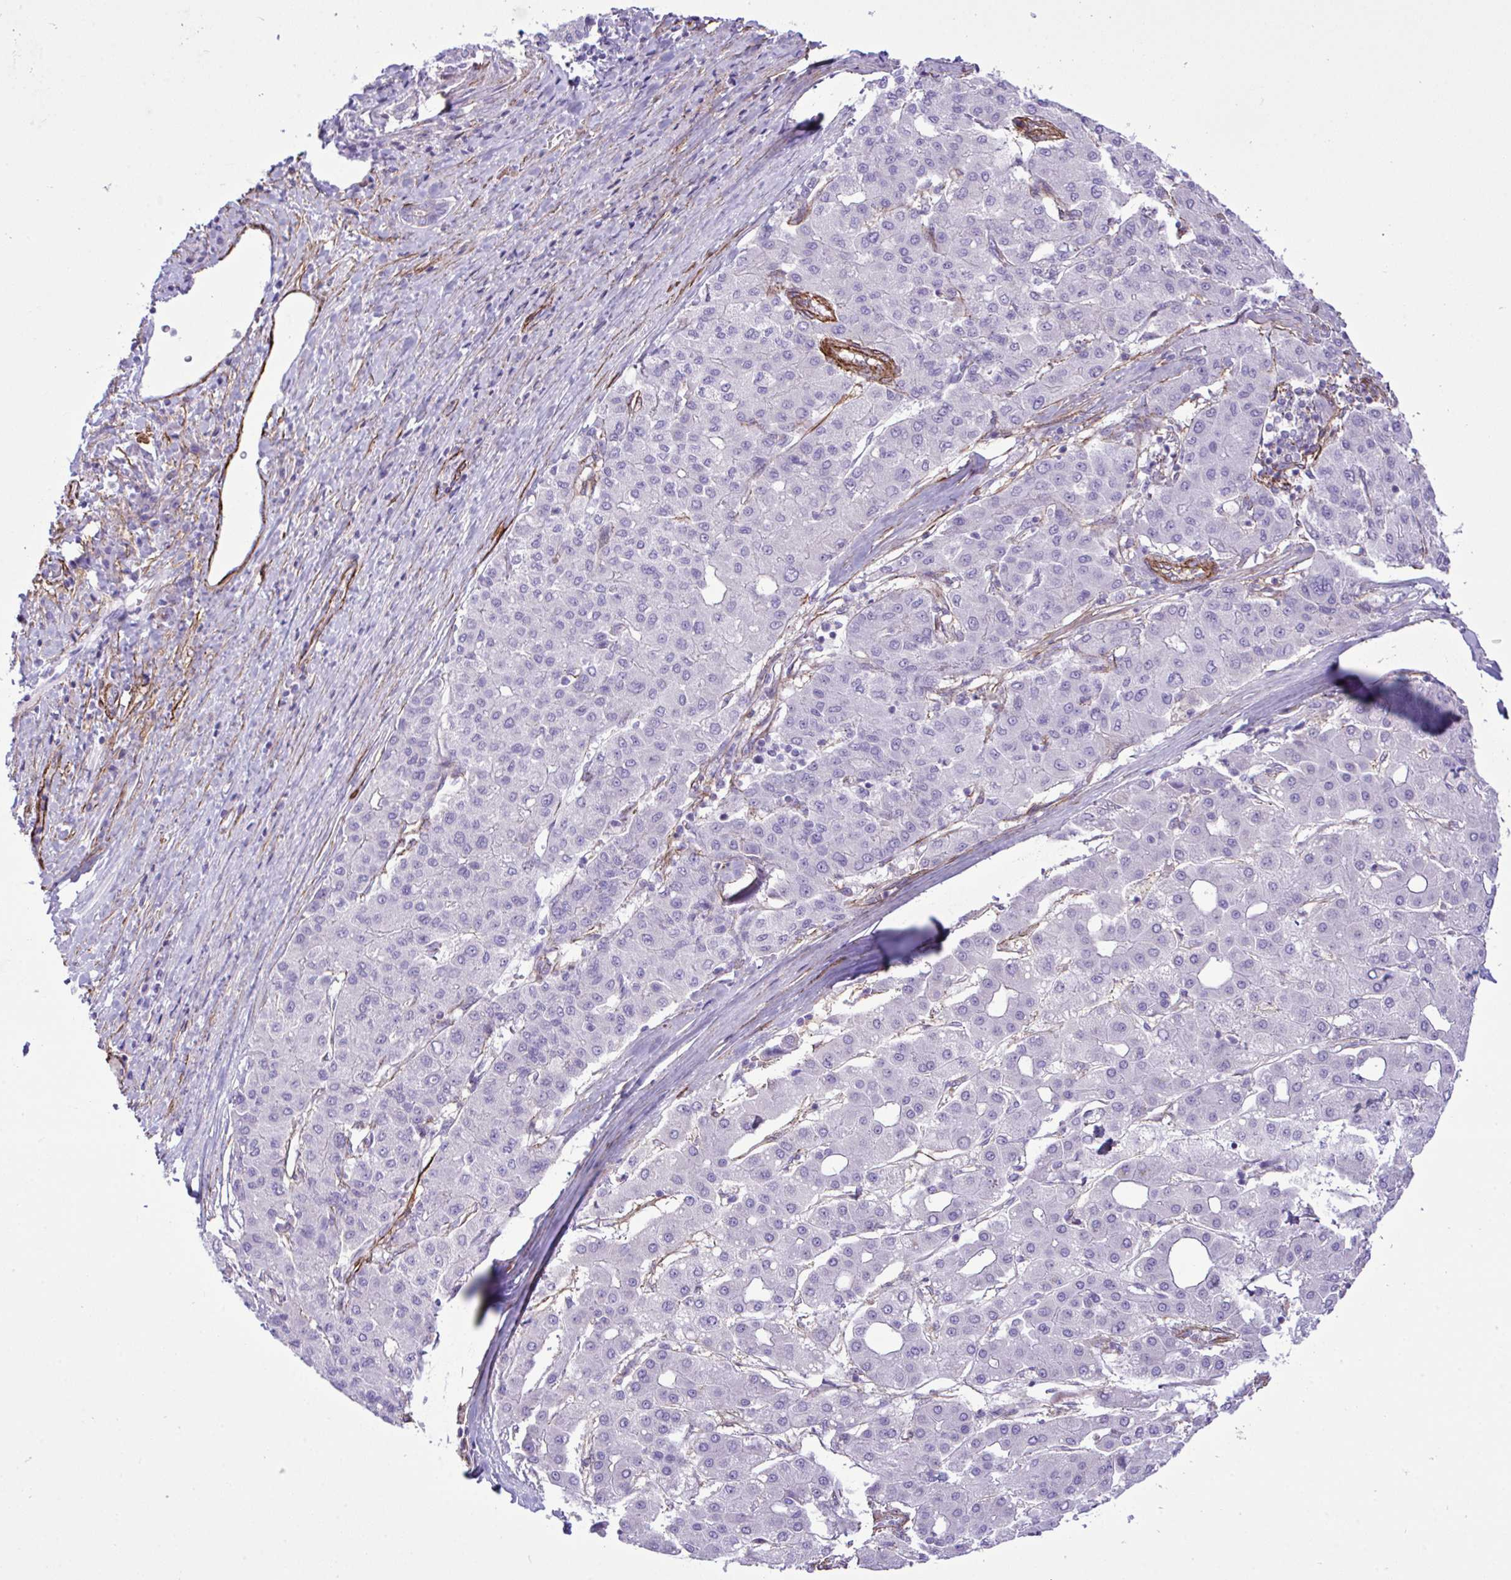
{"staining": {"intensity": "negative", "quantity": "none", "location": "none"}, "tissue": "liver cancer", "cell_type": "Tumor cells", "image_type": "cancer", "snomed": [{"axis": "morphology", "description": "Carcinoma, Hepatocellular, NOS"}, {"axis": "topography", "description": "Liver"}], "caption": "DAB (3,3'-diaminobenzidine) immunohistochemical staining of liver cancer demonstrates no significant expression in tumor cells.", "gene": "SYNPO2L", "patient": {"sex": "male", "age": 65}}